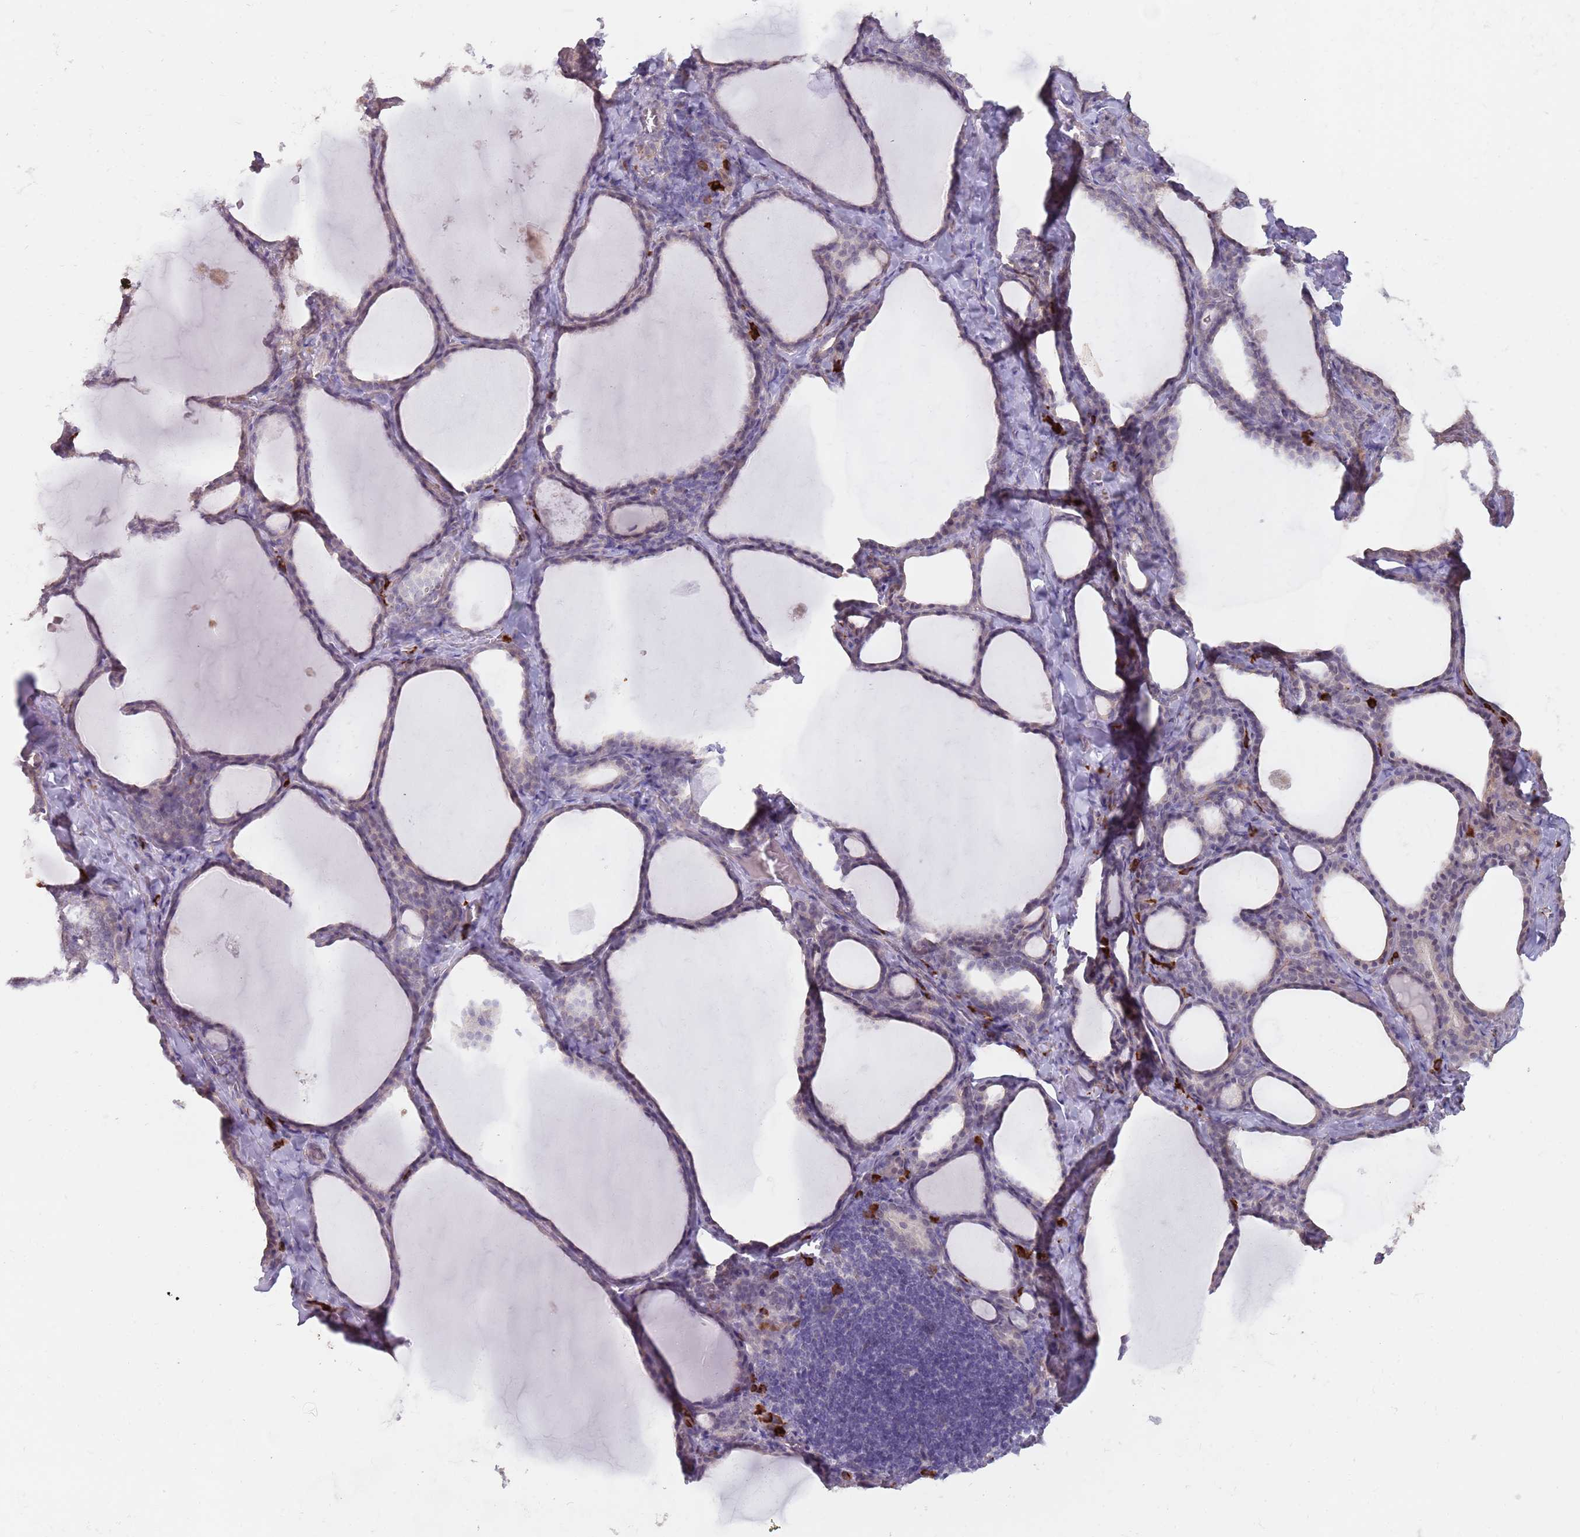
{"staining": {"intensity": "weak", "quantity": "25%-75%", "location": "cytoplasmic/membranous"}, "tissue": "thyroid gland", "cell_type": "Glandular cells", "image_type": "normal", "snomed": [{"axis": "morphology", "description": "Normal tissue, NOS"}, {"axis": "topography", "description": "Thyroid gland"}], "caption": "Glandular cells display low levels of weak cytoplasmic/membranous positivity in approximately 25%-75% of cells in normal thyroid gland.", "gene": "DXO", "patient": {"sex": "female", "age": 39}}